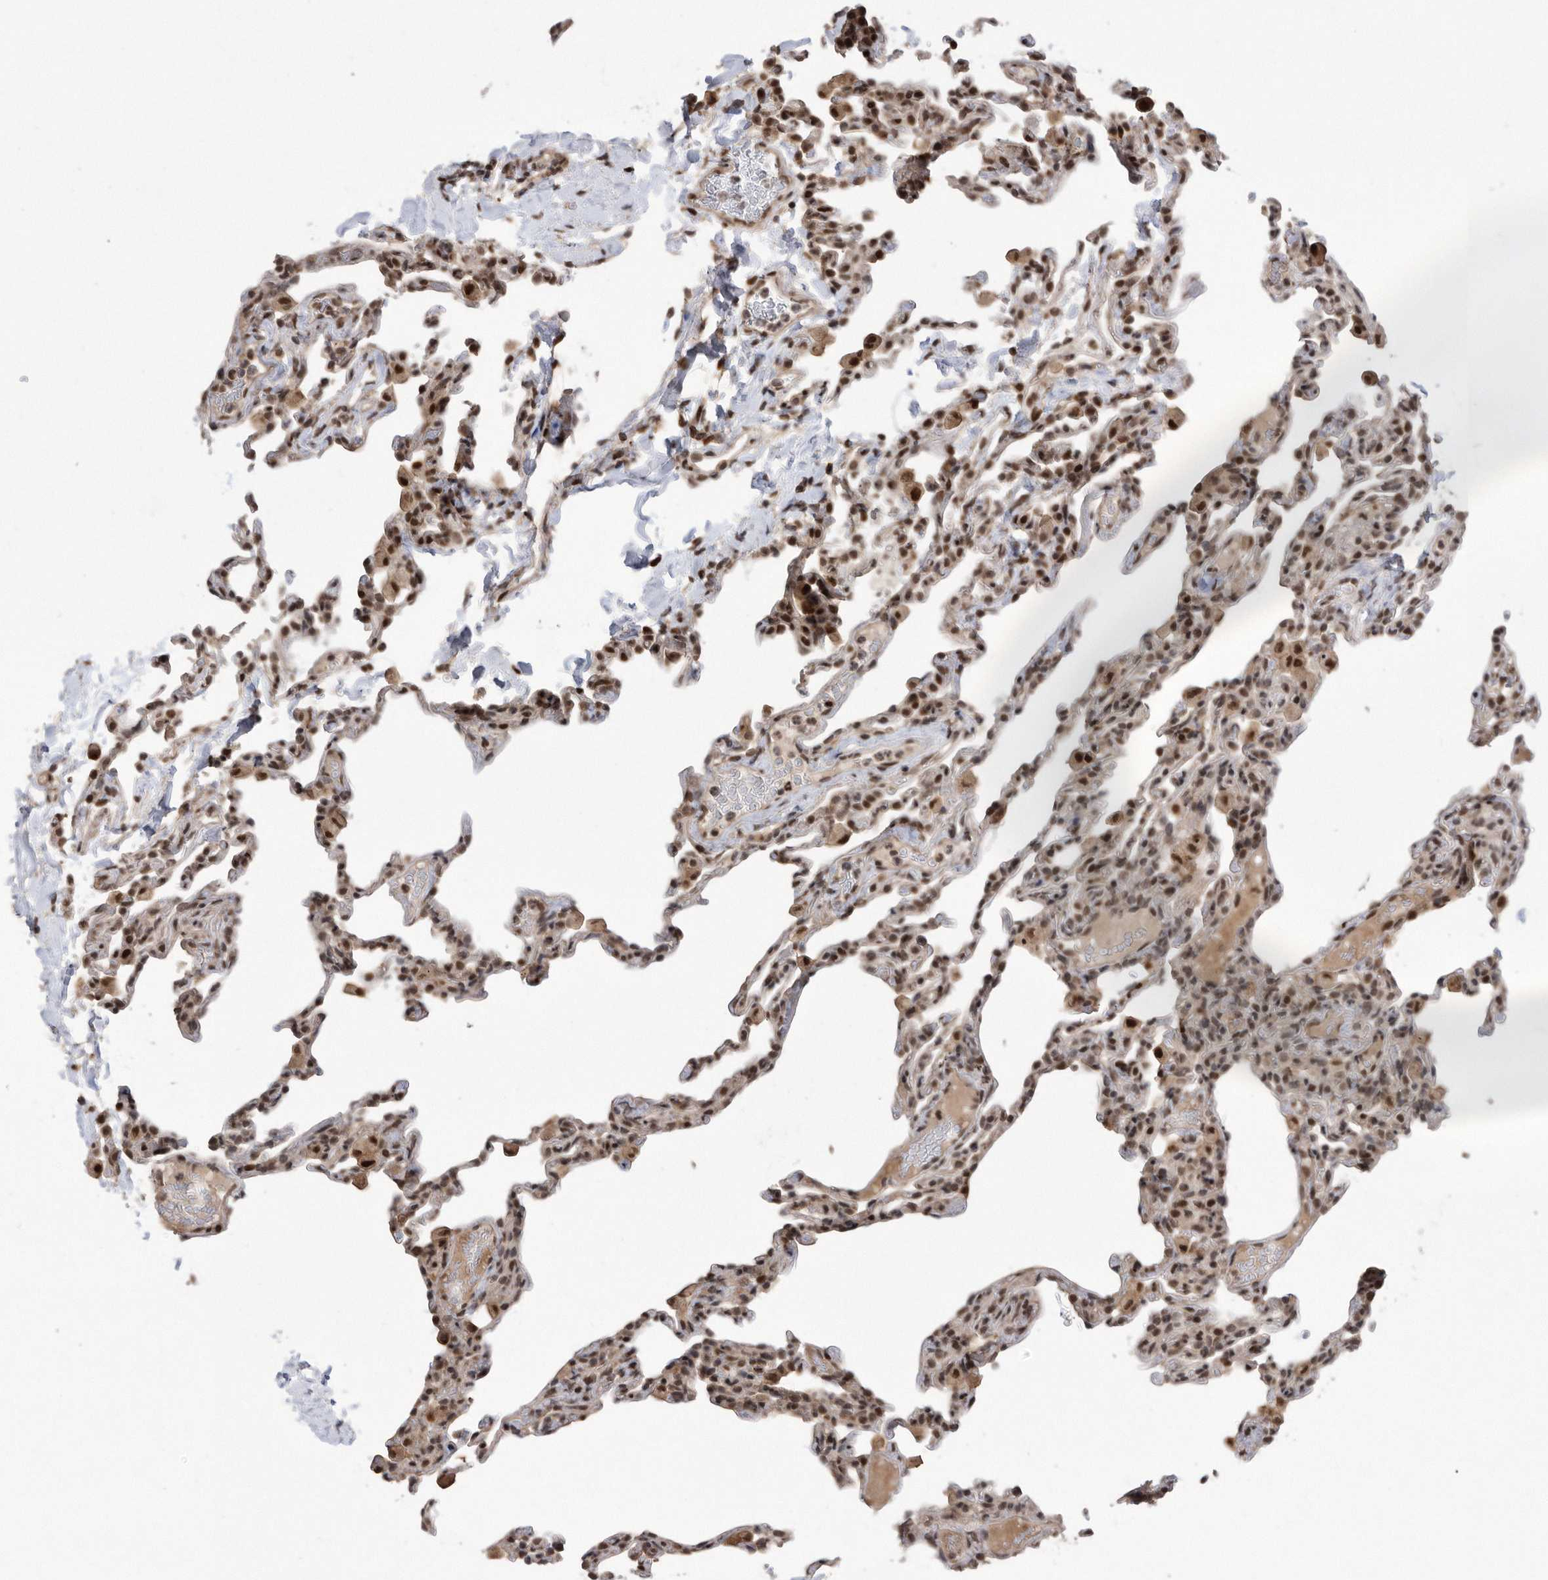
{"staining": {"intensity": "strong", "quantity": "25%-75%", "location": "nuclear"}, "tissue": "lung", "cell_type": "Alveolar cells", "image_type": "normal", "snomed": [{"axis": "morphology", "description": "Normal tissue, NOS"}, {"axis": "topography", "description": "Lung"}], "caption": "Lung stained with DAB (3,3'-diaminobenzidine) immunohistochemistry (IHC) demonstrates high levels of strong nuclear positivity in approximately 25%-75% of alveolar cells.", "gene": "TDRD3", "patient": {"sex": "male", "age": 20}}